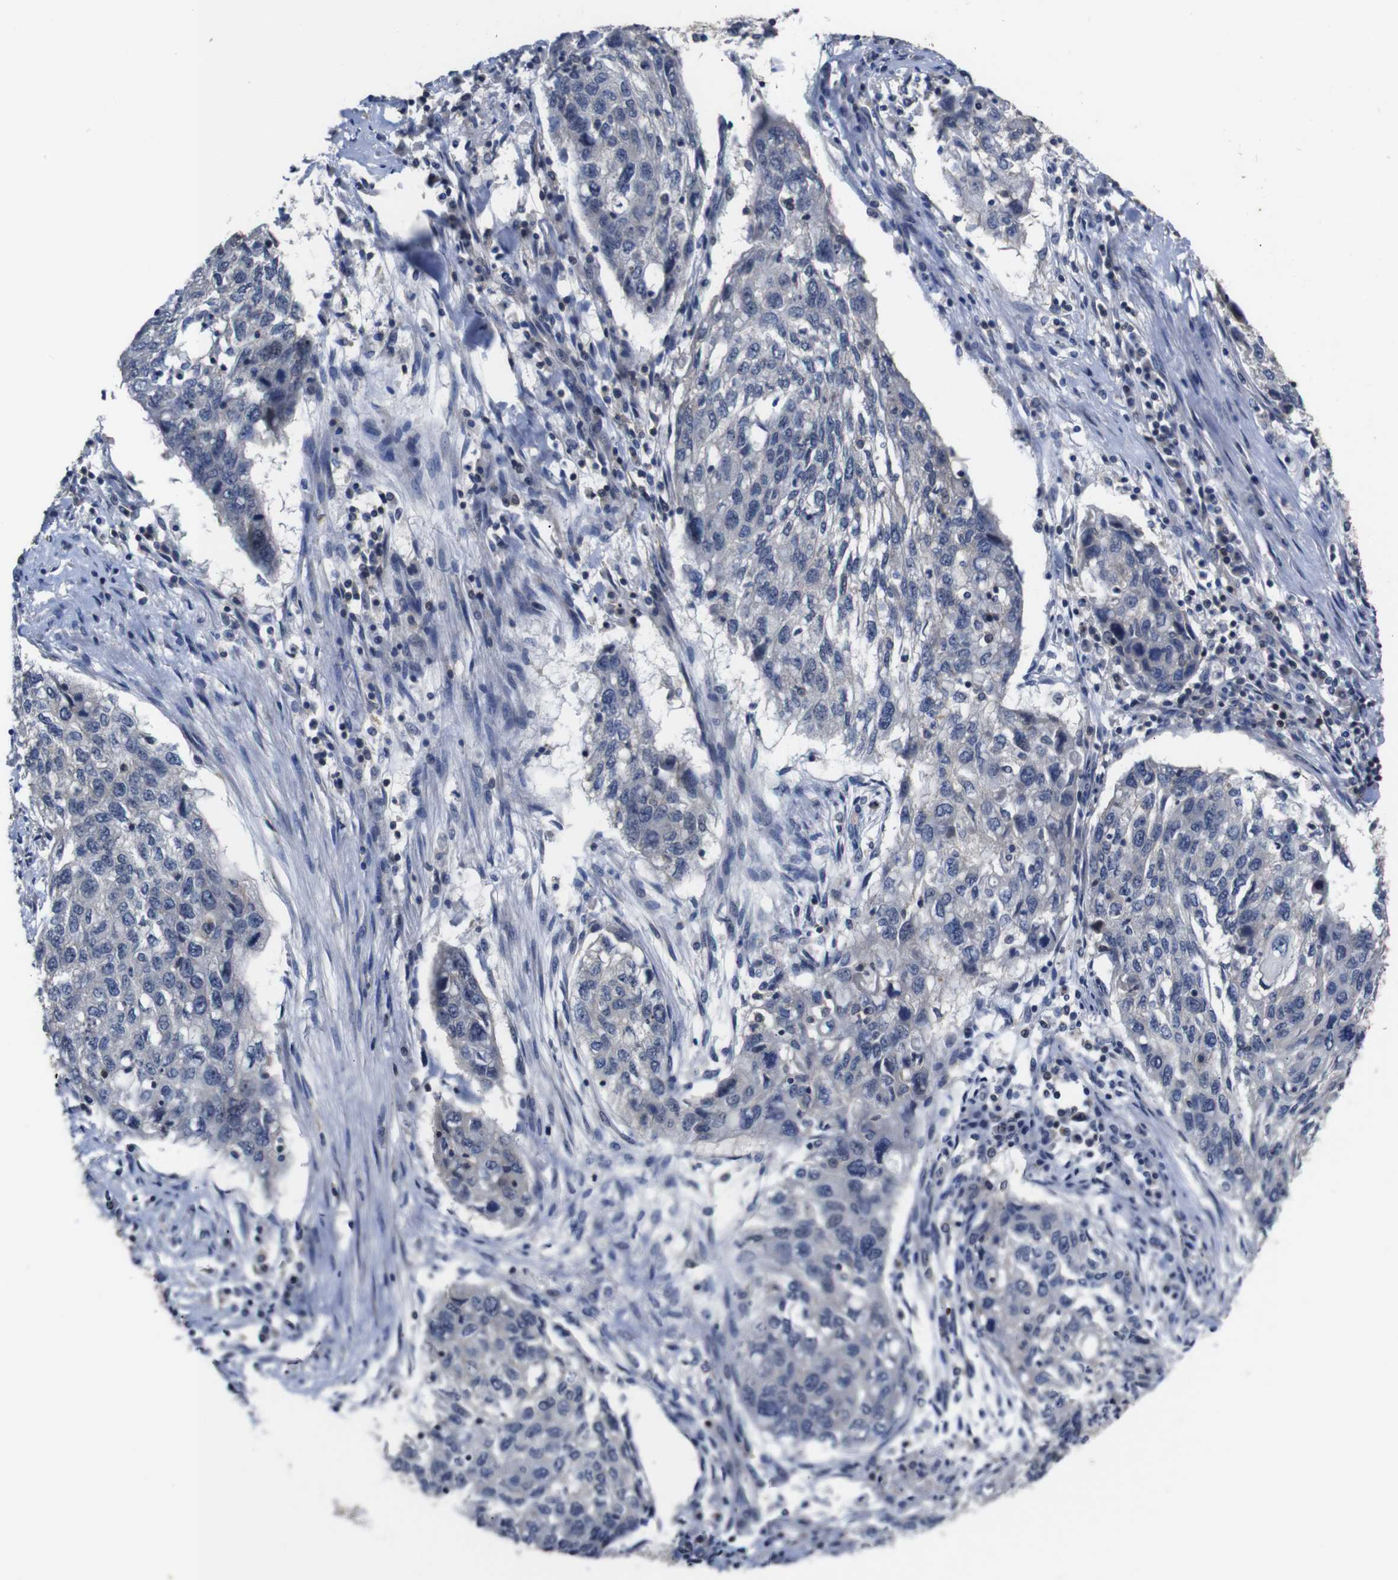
{"staining": {"intensity": "negative", "quantity": "none", "location": "none"}, "tissue": "lung cancer", "cell_type": "Tumor cells", "image_type": "cancer", "snomed": [{"axis": "morphology", "description": "Squamous cell carcinoma, NOS"}, {"axis": "topography", "description": "Lung"}], "caption": "A histopathology image of lung cancer stained for a protein demonstrates no brown staining in tumor cells.", "gene": "BRWD3", "patient": {"sex": "female", "age": 63}}